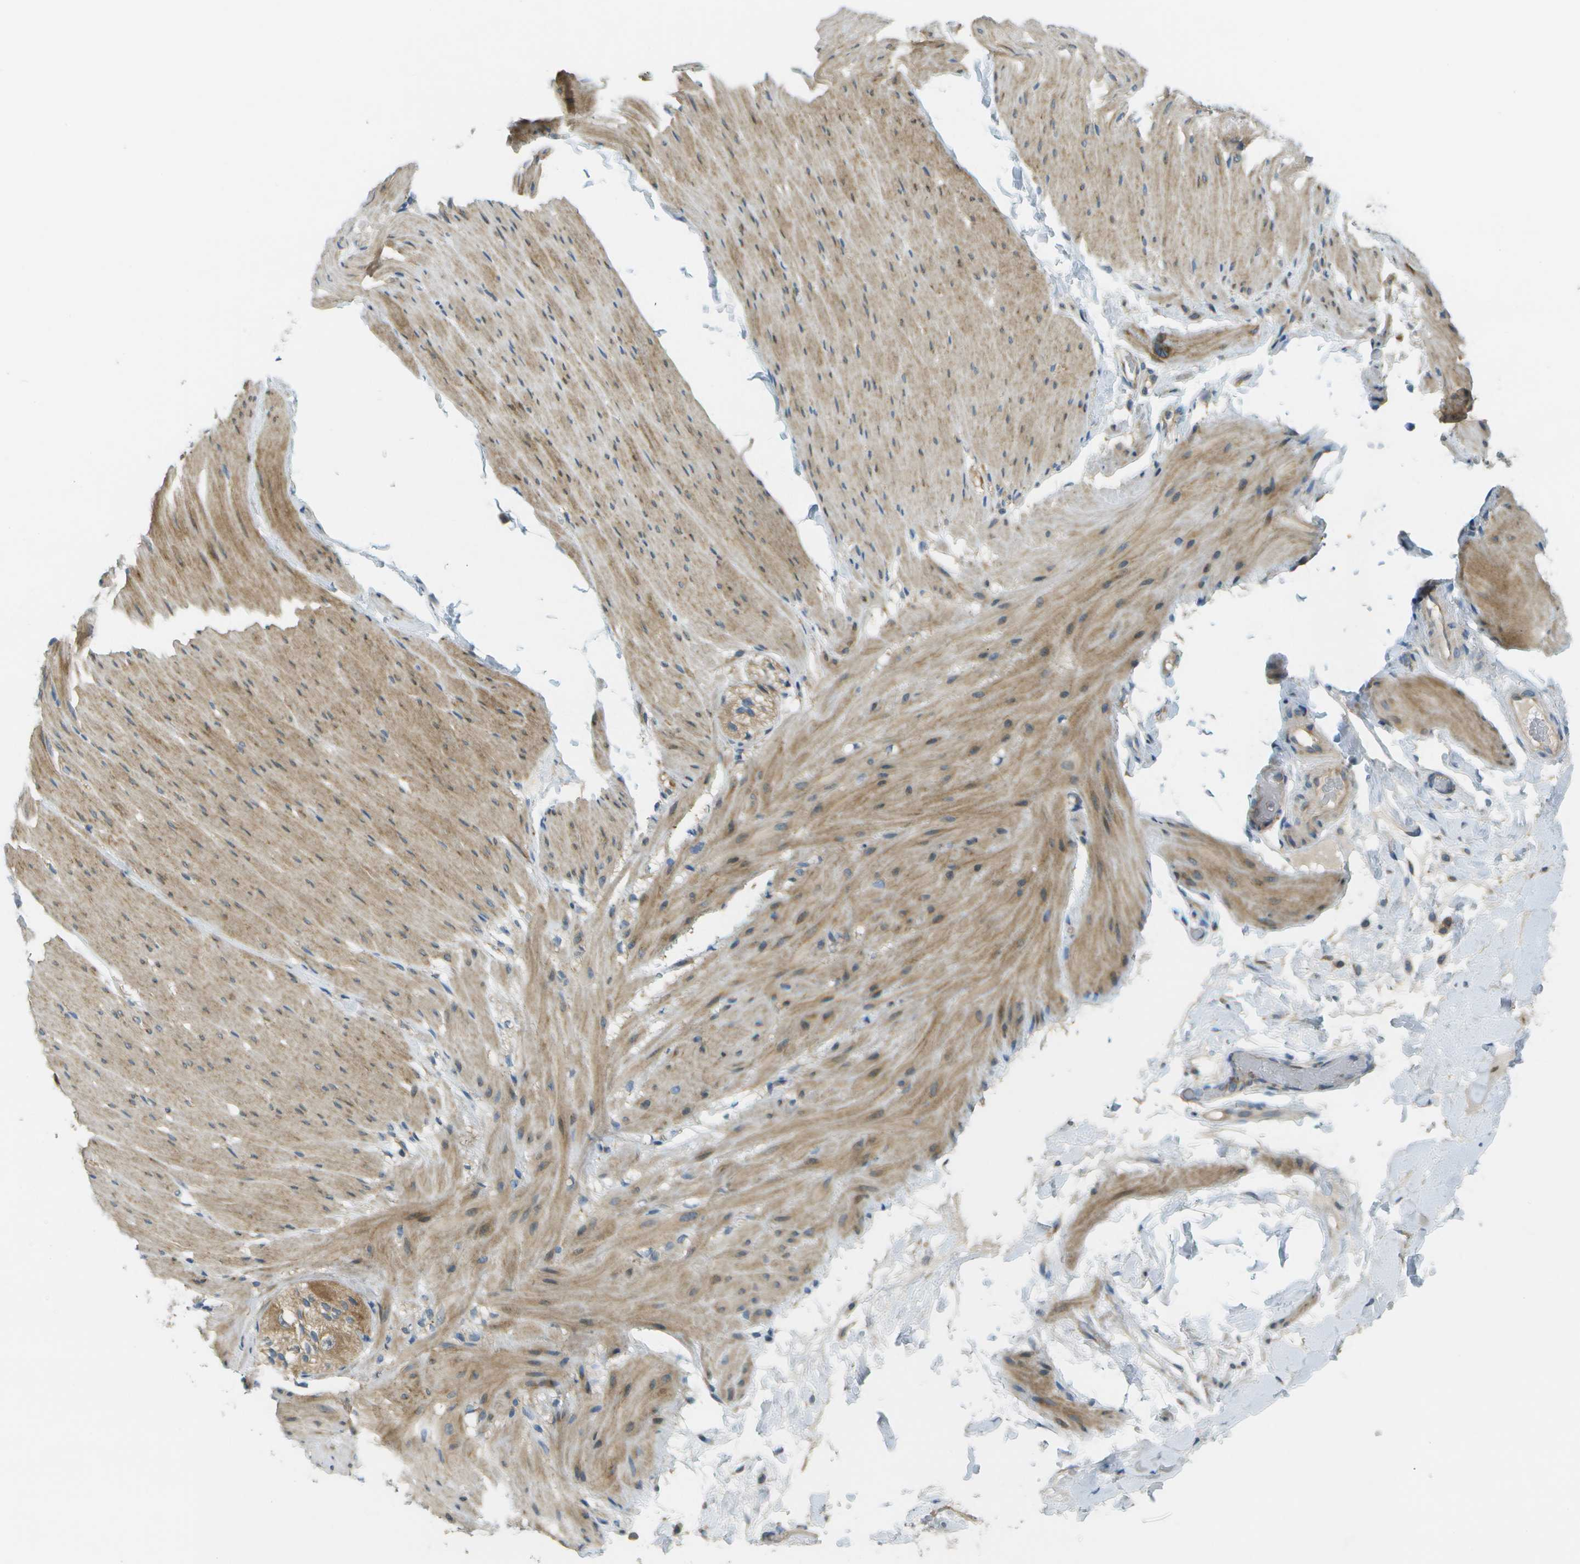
{"staining": {"intensity": "moderate", "quantity": "25%-75%", "location": "cytoplasmic/membranous"}, "tissue": "smooth muscle", "cell_type": "Smooth muscle cells", "image_type": "normal", "snomed": [{"axis": "morphology", "description": "Normal tissue, NOS"}, {"axis": "topography", "description": "Smooth muscle"}, {"axis": "topography", "description": "Colon"}], "caption": "A micrograph of smooth muscle stained for a protein reveals moderate cytoplasmic/membranous brown staining in smooth muscle cells. (IHC, brightfield microscopy, high magnification).", "gene": "WNK2", "patient": {"sex": "male", "age": 67}}